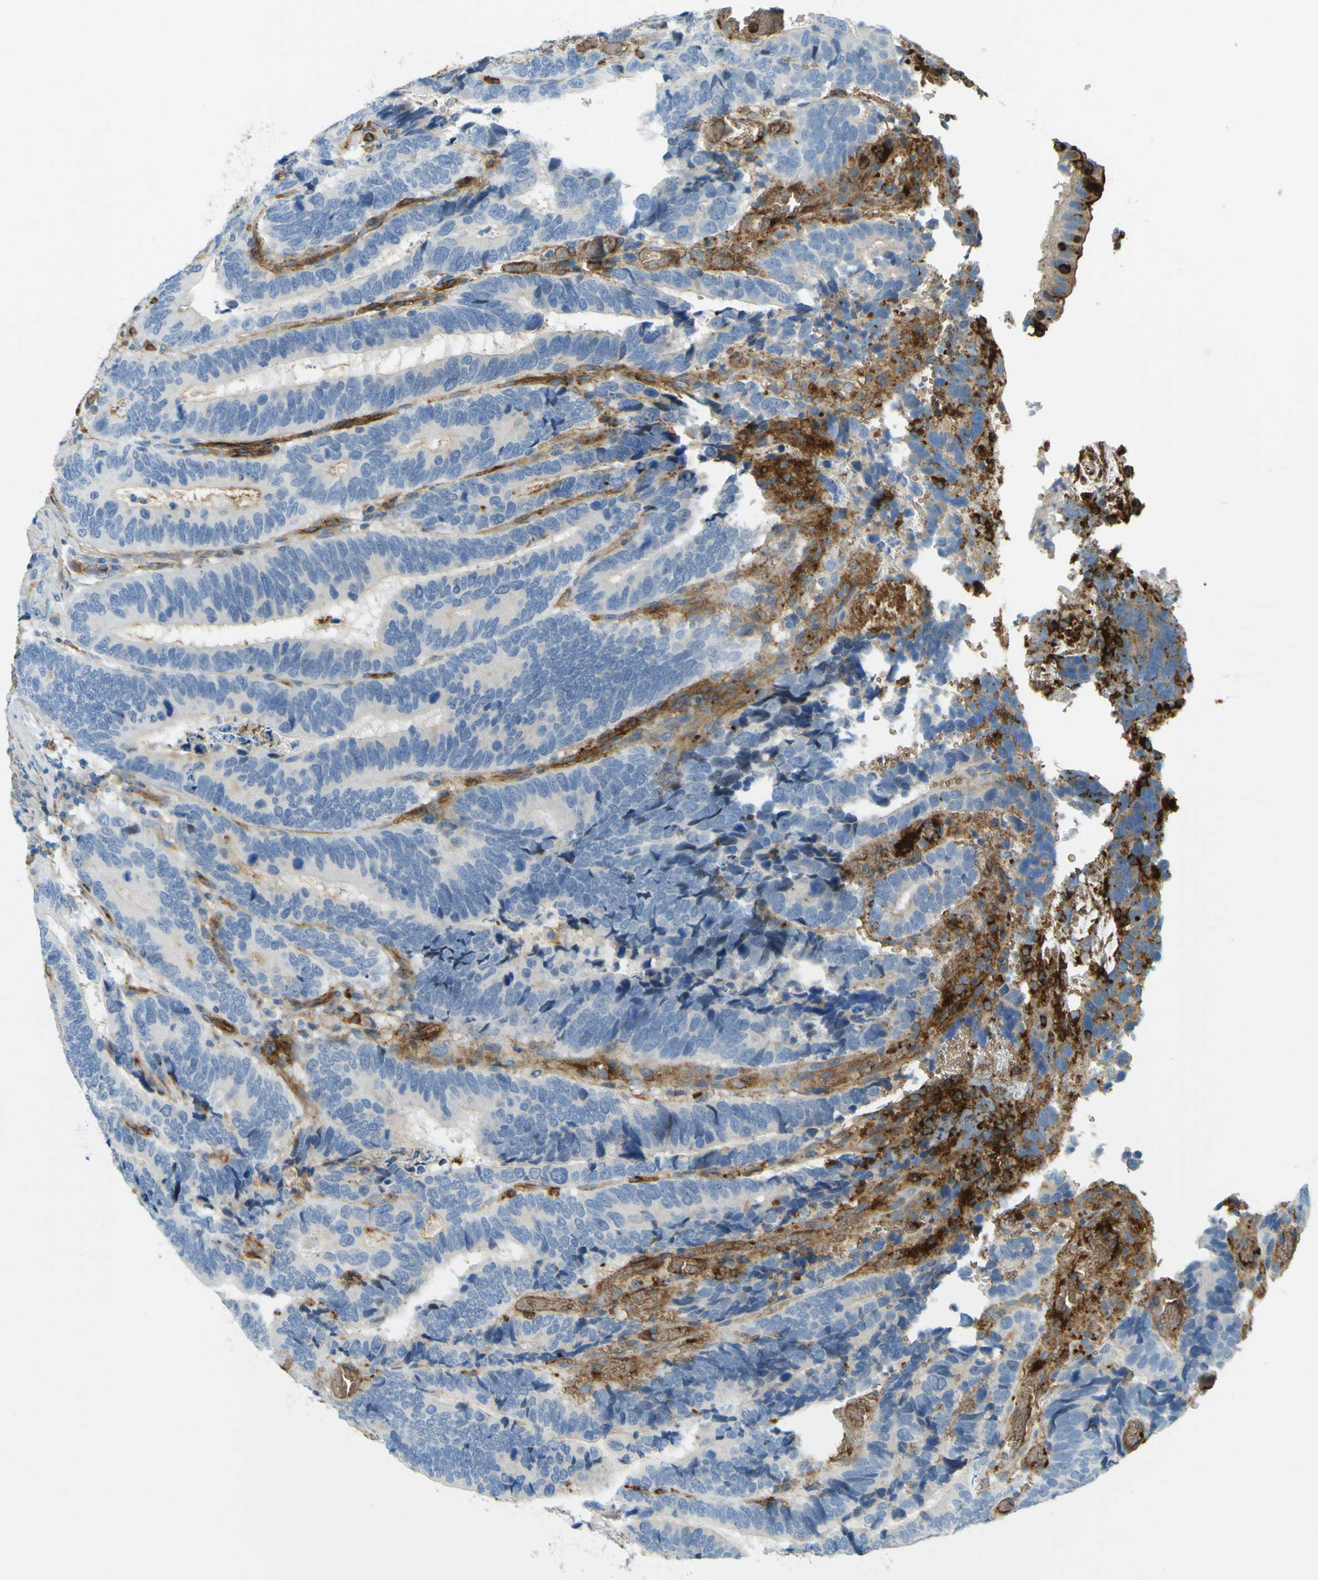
{"staining": {"intensity": "negative", "quantity": "none", "location": "none"}, "tissue": "colorectal cancer", "cell_type": "Tumor cells", "image_type": "cancer", "snomed": [{"axis": "morphology", "description": "Adenocarcinoma, NOS"}, {"axis": "topography", "description": "Colon"}], "caption": "DAB (3,3'-diaminobenzidine) immunohistochemical staining of colorectal cancer demonstrates no significant staining in tumor cells.", "gene": "PLXDC1", "patient": {"sex": "male", "age": 72}}